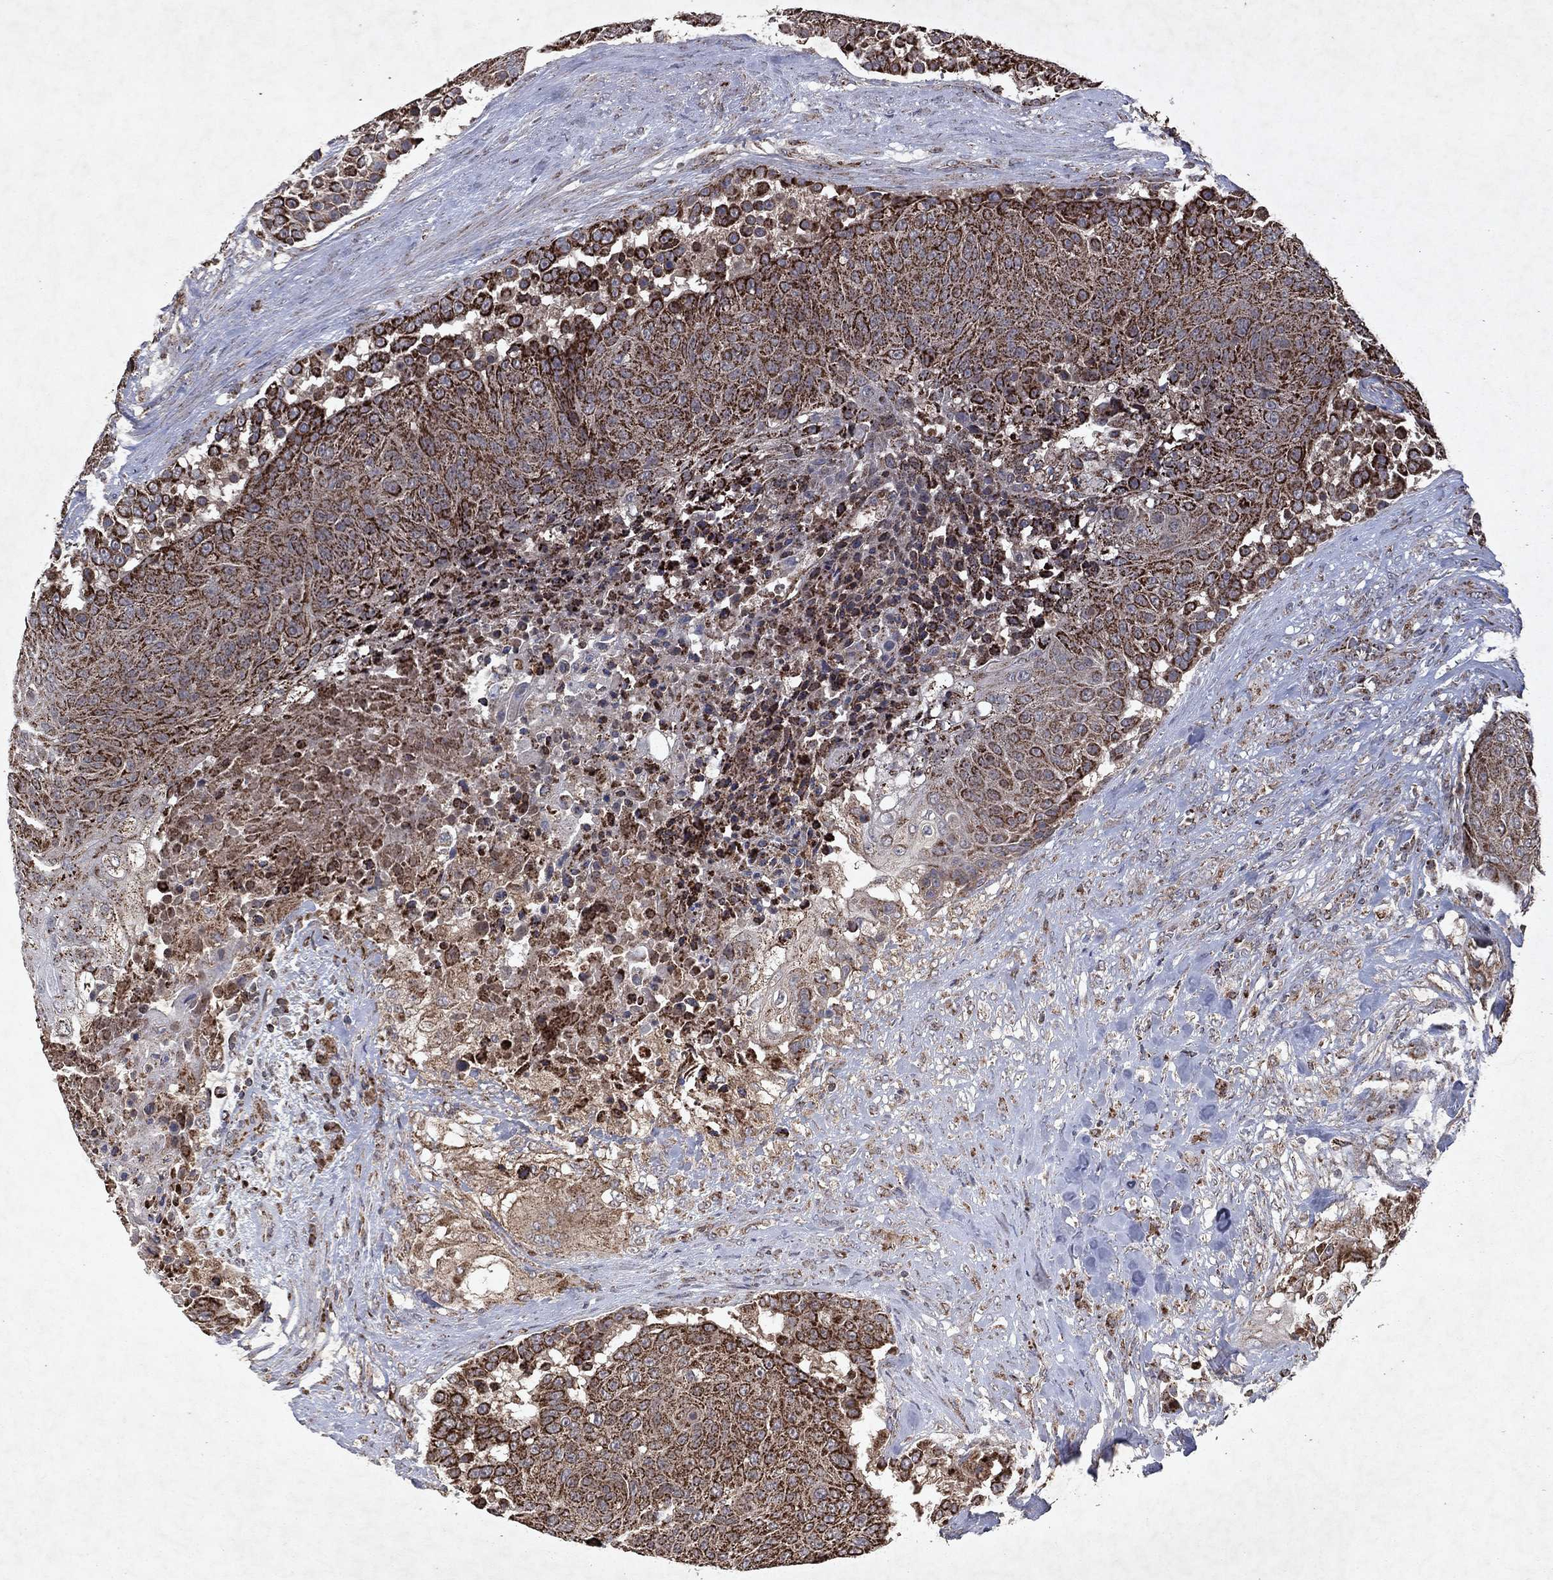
{"staining": {"intensity": "strong", "quantity": ">75%", "location": "cytoplasmic/membranous"}, "tissue": "urothelial cancer", "cell_type": "Tumor cells", "image_type": "cancer", "snomed": [{"axis": "morphology", "description": "Urothelial carcinoma, High grade"}, {"axis": "topography", "description": "Urinary bladder"}], "caption": "A micrograph of high-grade urothelial carcinoma stained for a protein exhibits strong cytoplasmic/membranous brown staining in tumor cells.", "gene": "PYROXD2", "patient": {"sex": "female", "age": 63}}